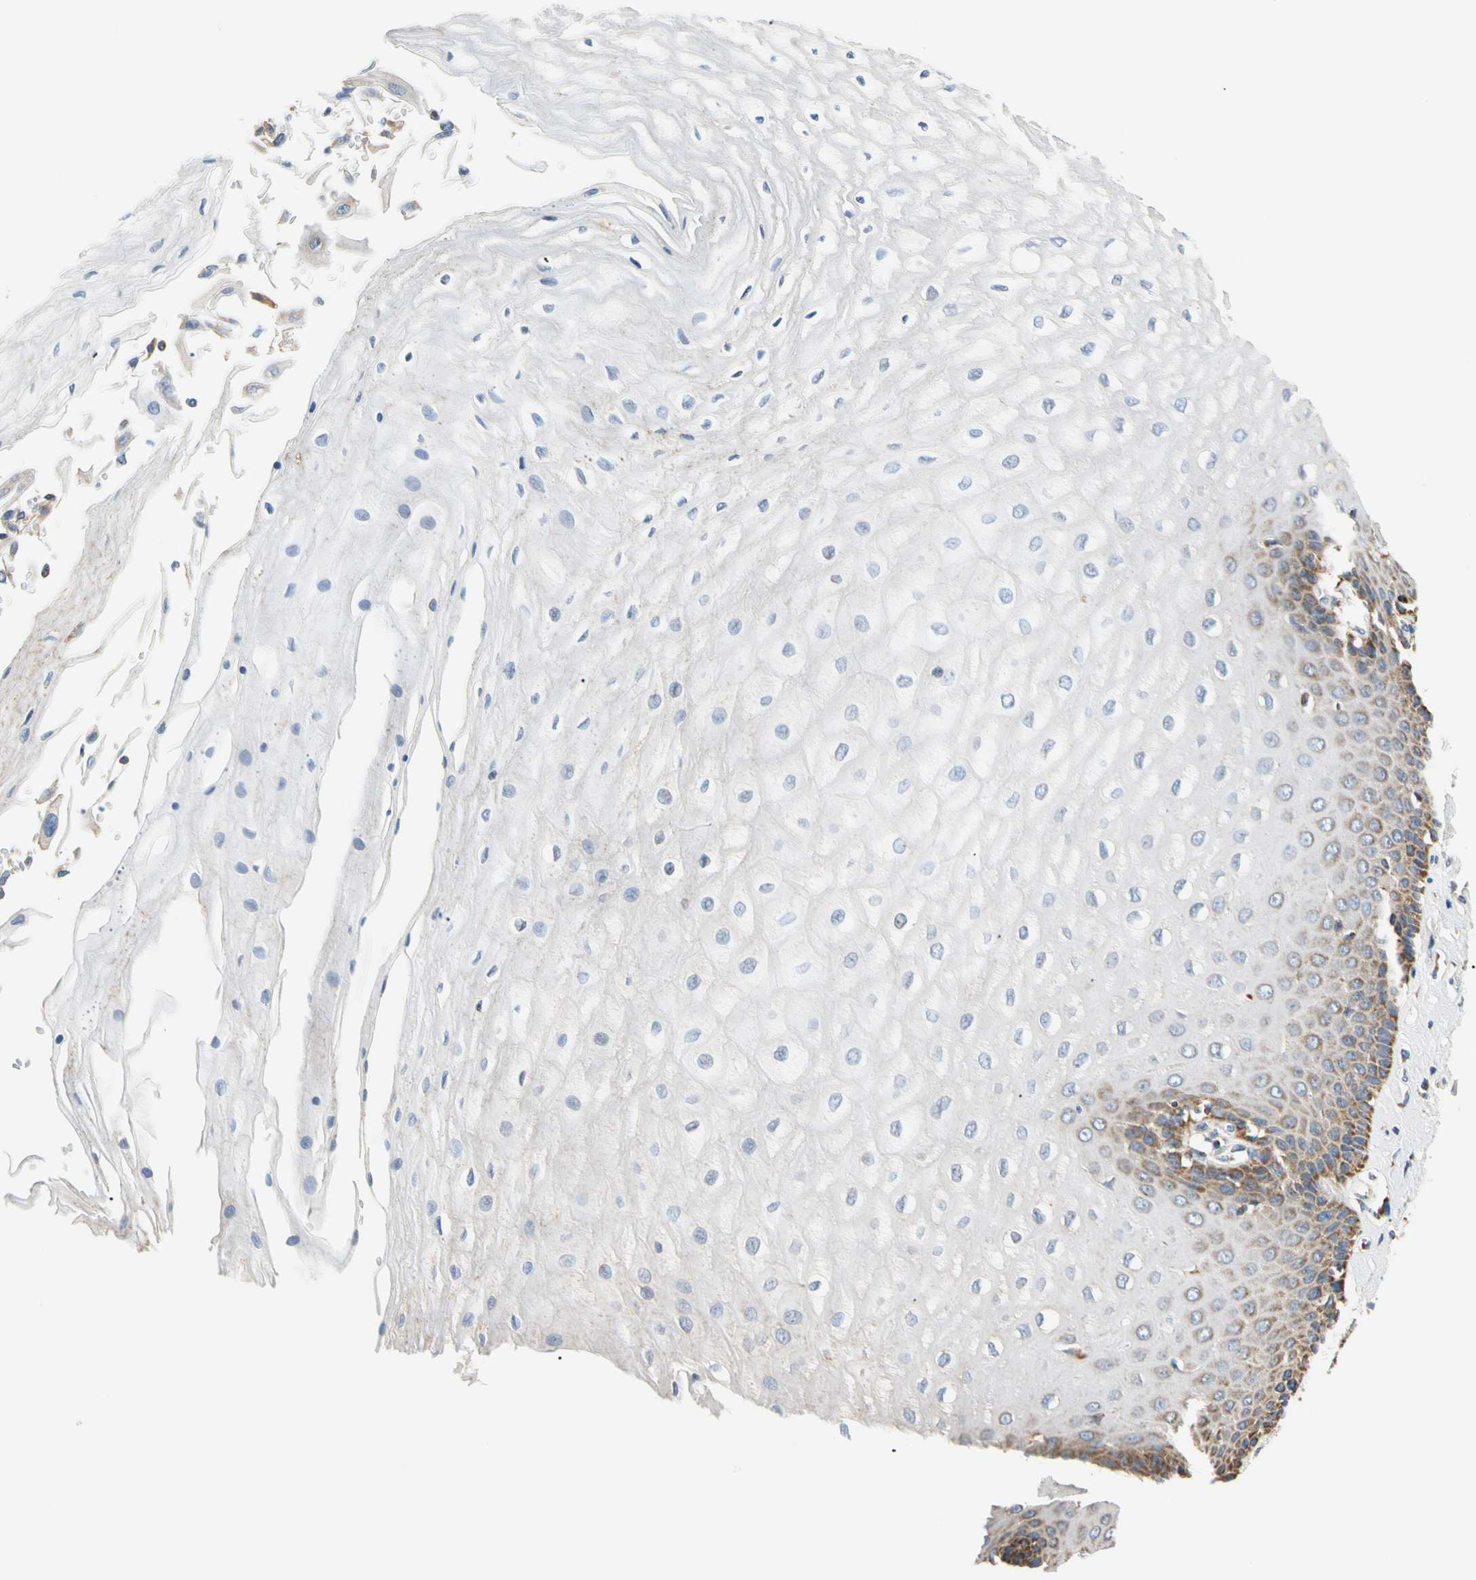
{"staining": {"intensity": "moderate", "quantity": "<25%", "location": "cytoplasmic/membranous"}, "tissue": "esophagus", "cell_type": "Squamous epithelial cells", "image_type": "normal", "snomed": [{"axis": "morphology", "description": "Normal tissue, NOS"}, {"axis": "topography", "description": "Esophagus"}], "caption": "Protein staining of unremarkable esophagus shows moderate cytoplasmic/membranous expression in approximately <25% of squamous epithelial cells.", "gene": "PLGRKT", "patient": {"sex": "male", "age": 65}}